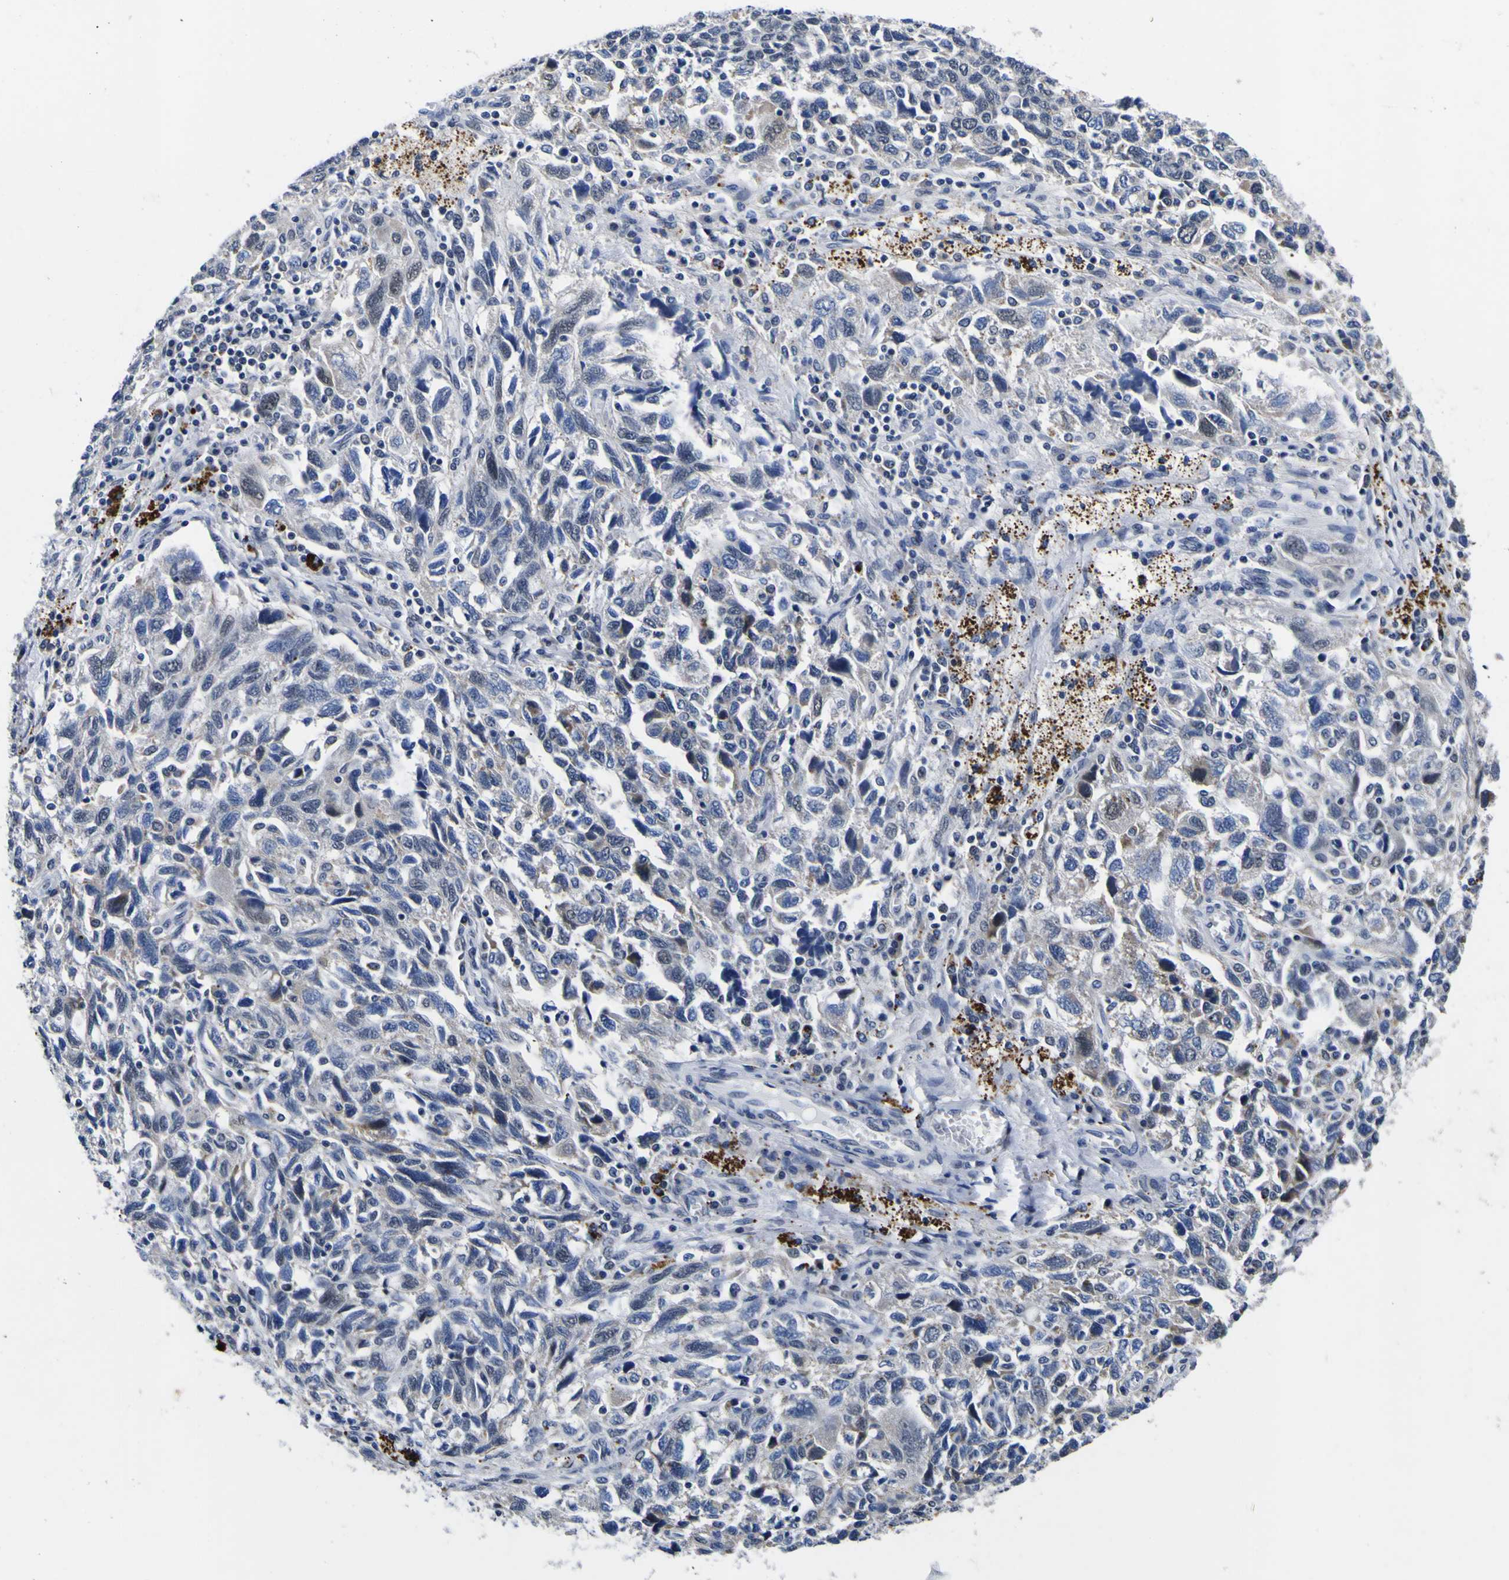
{"staining": {"intensity": "negative", "quantity": "none", "location": "none"}, "tissue": "ovarian cancer", "cell_type": "Tumor cells", "image_type": "cancer", "snomed": [{"axis": "morphology", "description": "Carcinoma, NOS"}, {"axis": "morphology", "description": "Cystadenocarcinoma, serous, NOS"}, {"axis": "topography", "description": "Ovary"}], "caption": "A high-resolution histopathology image shows immunohistochemistry staining of ovarian cancer, which demonstrates no significant expression in tumor cells.", "gene": "IGFLR1", "patient": {"sex": "female", "age": 69}}